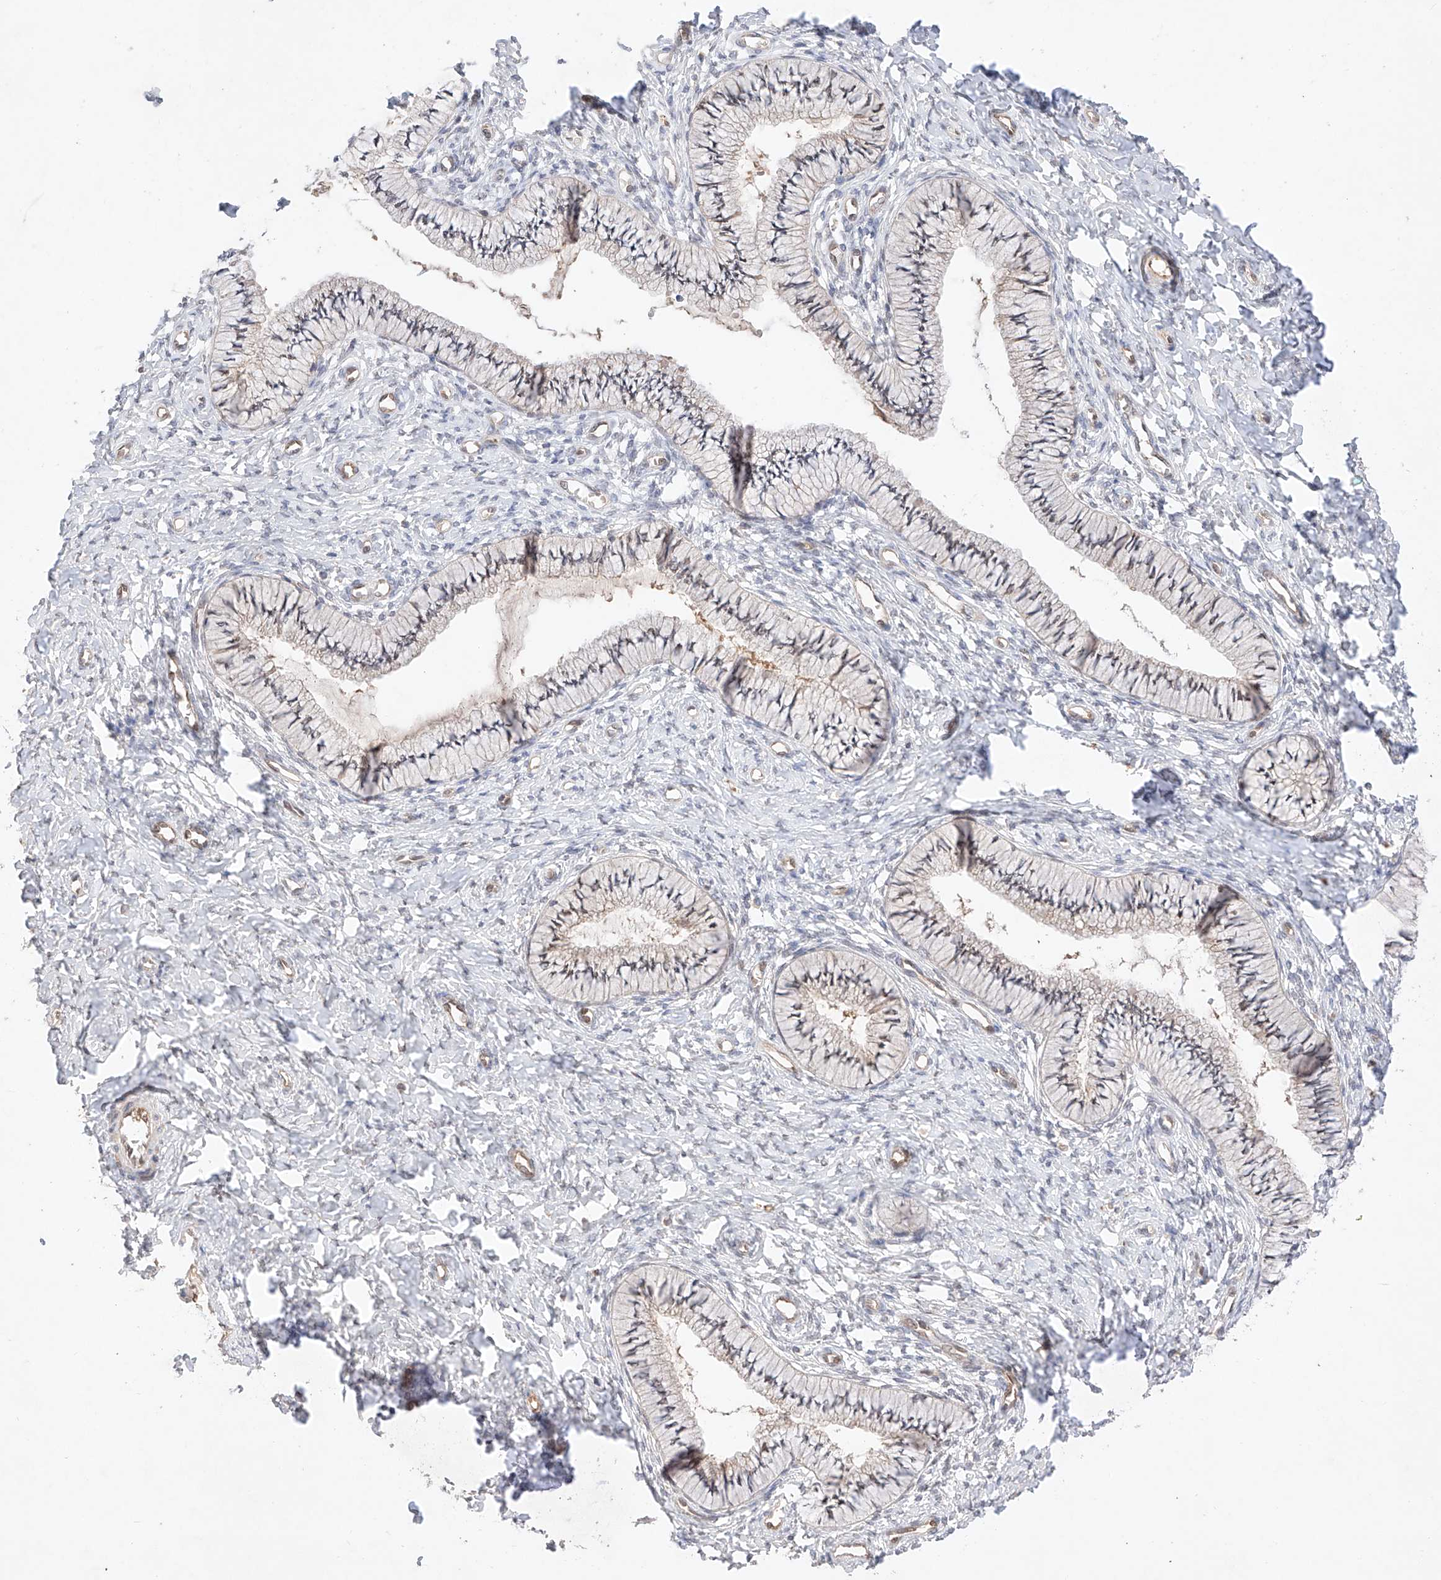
{"staining": {"intensity": "weak", "quantity": "<25%", "location": "cytoplasmic/membranous,nuclear"}, "tissue": "cervix", "cell_type": "Glandular cells", "image_type": "normal", "snomed": [{"axis": "morphology", "description": "Normal tissue, NOS"}, {"axis": "topography", "description": "Cervix"}], "caption": "Immunohistochemical staining of unremarkable human cervix shows no significant staining in glandular cells.", "gene": "ZNF124", "patient": {"sex": "female", "age": 36}}